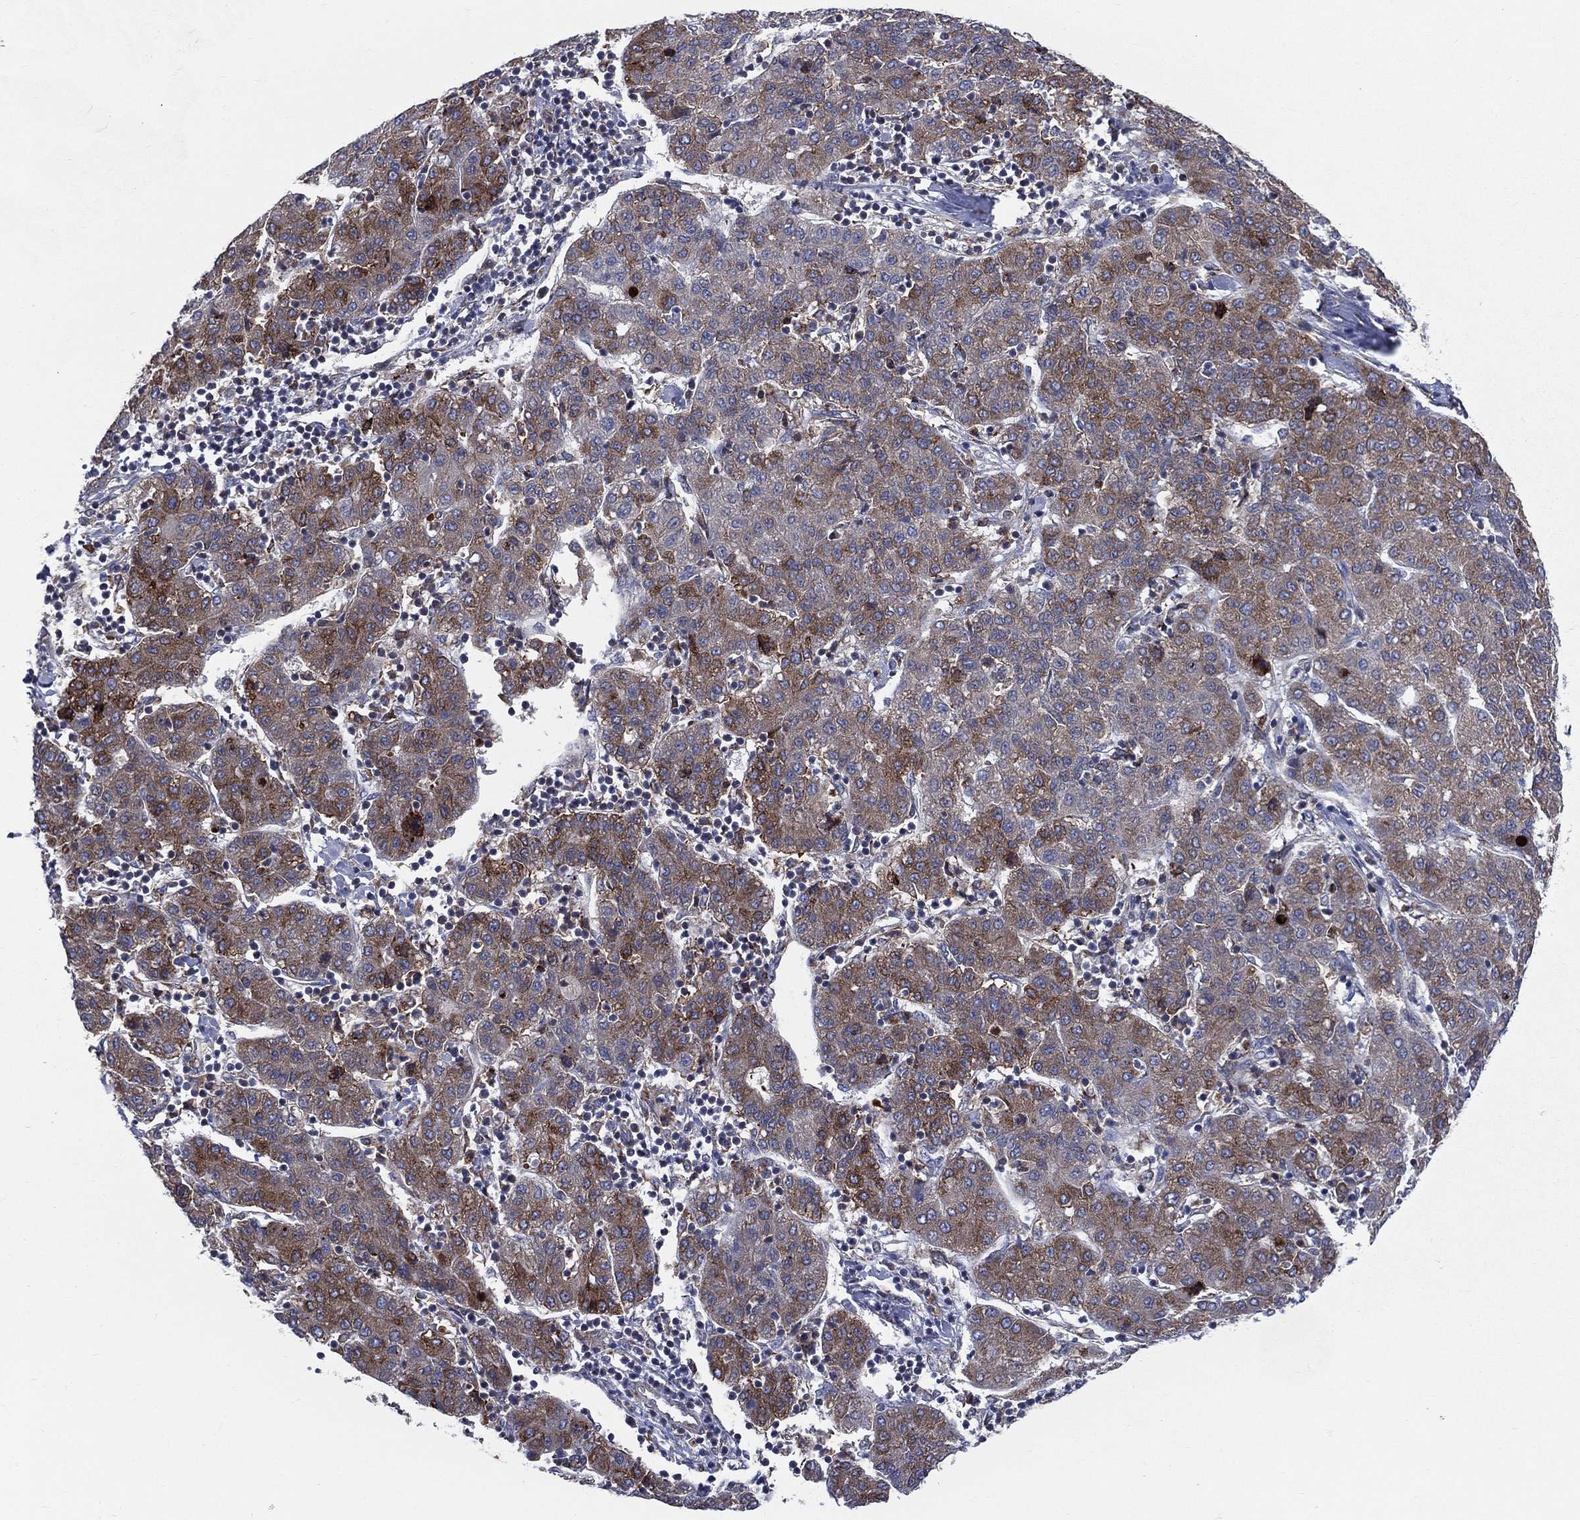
{"staining": {"intensity": "strong", "quantity": "25%-75%", "location": "cytoplasmic/membranous"}, "tissue": "liver cancer", "cell_type": "Tumor cells", "image_type": "cancer", "snomed": [{"axis": "morphology", "description": "Carcinoma, Hepatocellular, NOS"}, {"axis": "topography", "description": "Liver"}], "caption": "Liver cancer (hepatocellular carcinoma) stained for a protein reveals strong cytoplasmic/membranous positivity in tumor cells.", "gene": "CCDC159", "patient": {"sex": "male", "age": 65}}